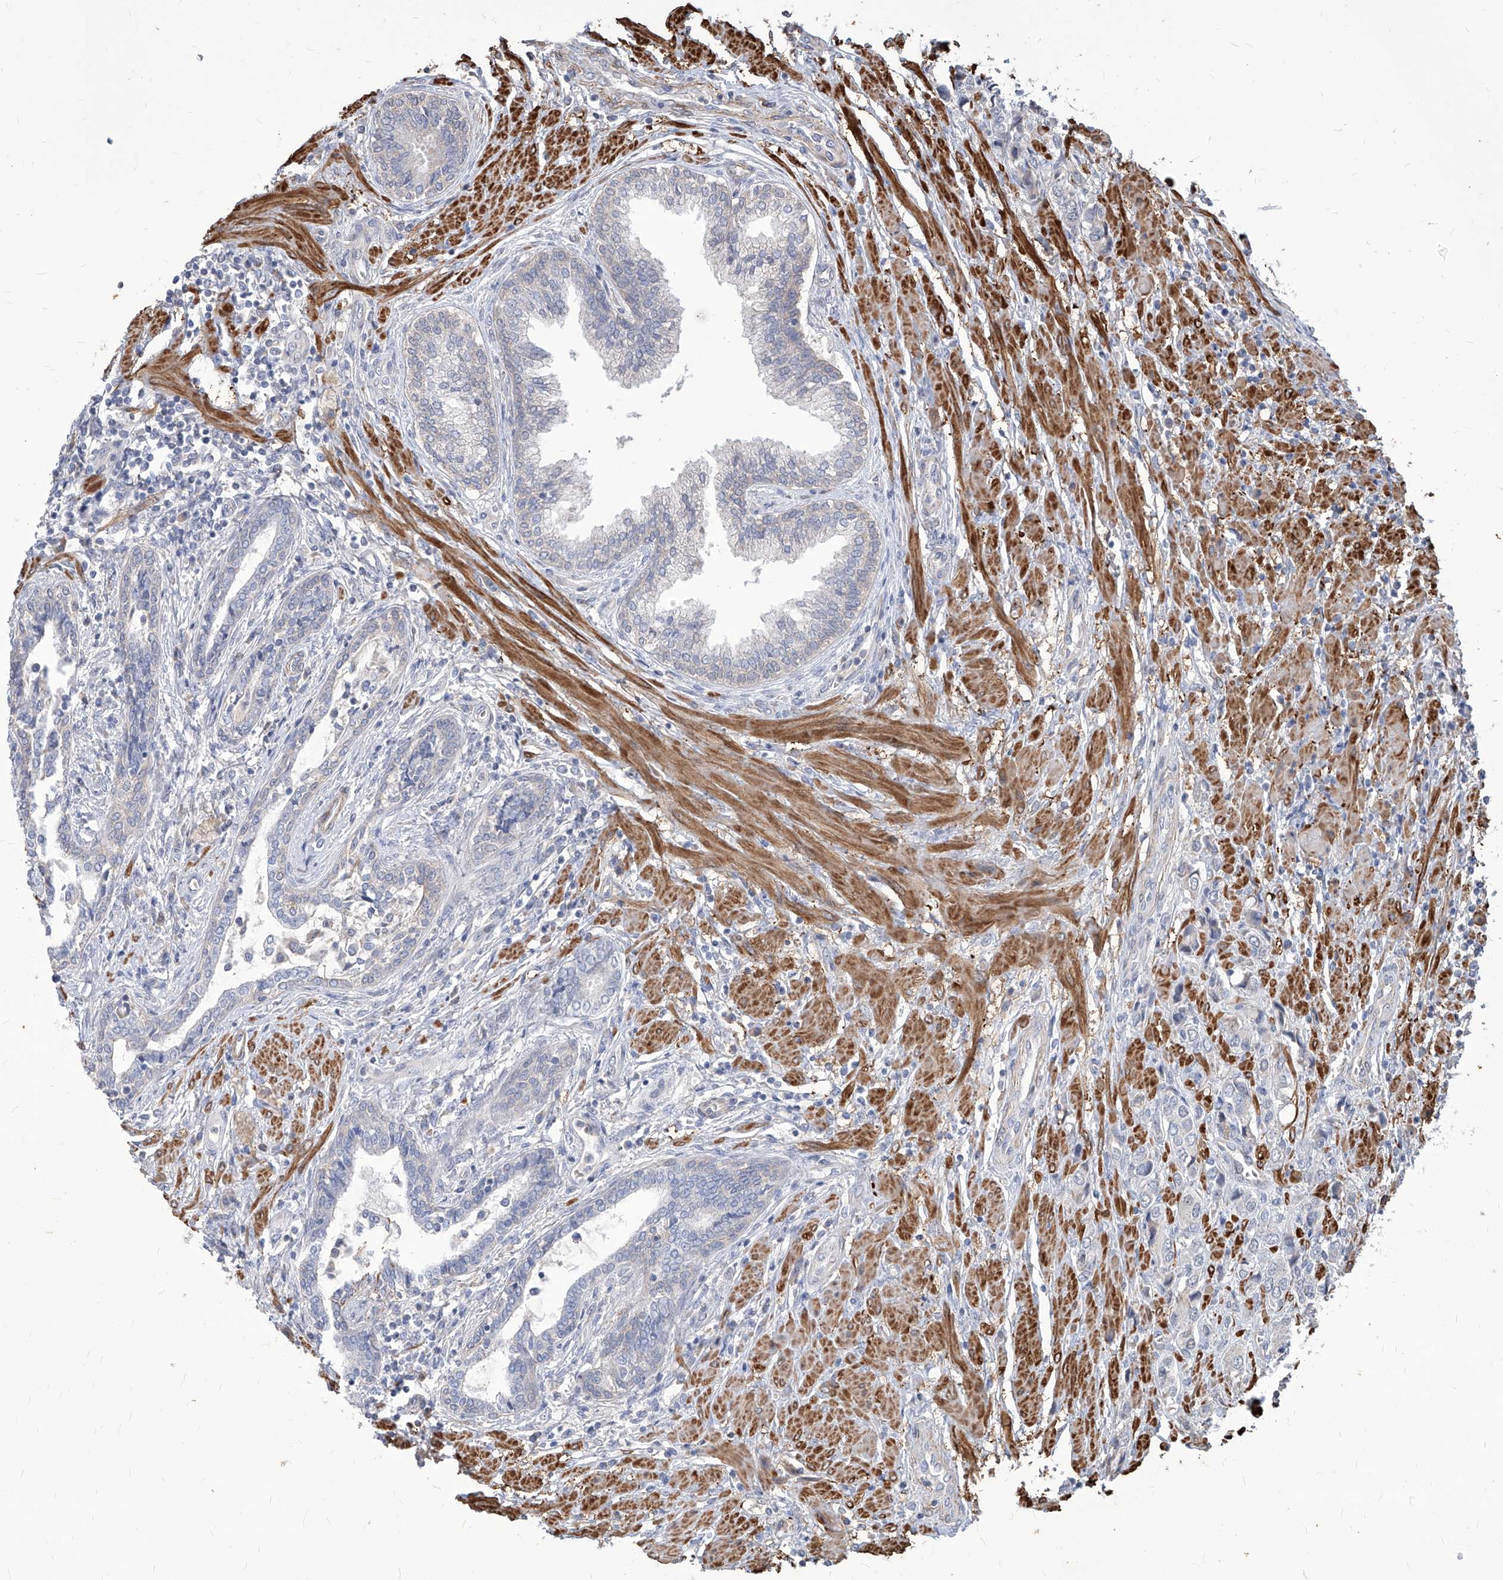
{"staining": {"intensity": "negative", "quantity": "none", "location": "none"}, "tissue": "prostate cancer", "cell_type": "Tumor cells", "image_type": "cancer", "snomed": [{"axis": "morphology", "description": "Adenocarcinoma, High grade"}, {"axis": "topography", "description": "Prostate"}], "caption": "This photomicrograph is of prostate adenocarcinoma (high-grade) stained with immunohistochemistry to label a protein in brown with the nuclei are counter-stained blue. There is no staining in tumor cells.", "gene": "FAM83B", "patient": {"sex": "male", "age": 61}}